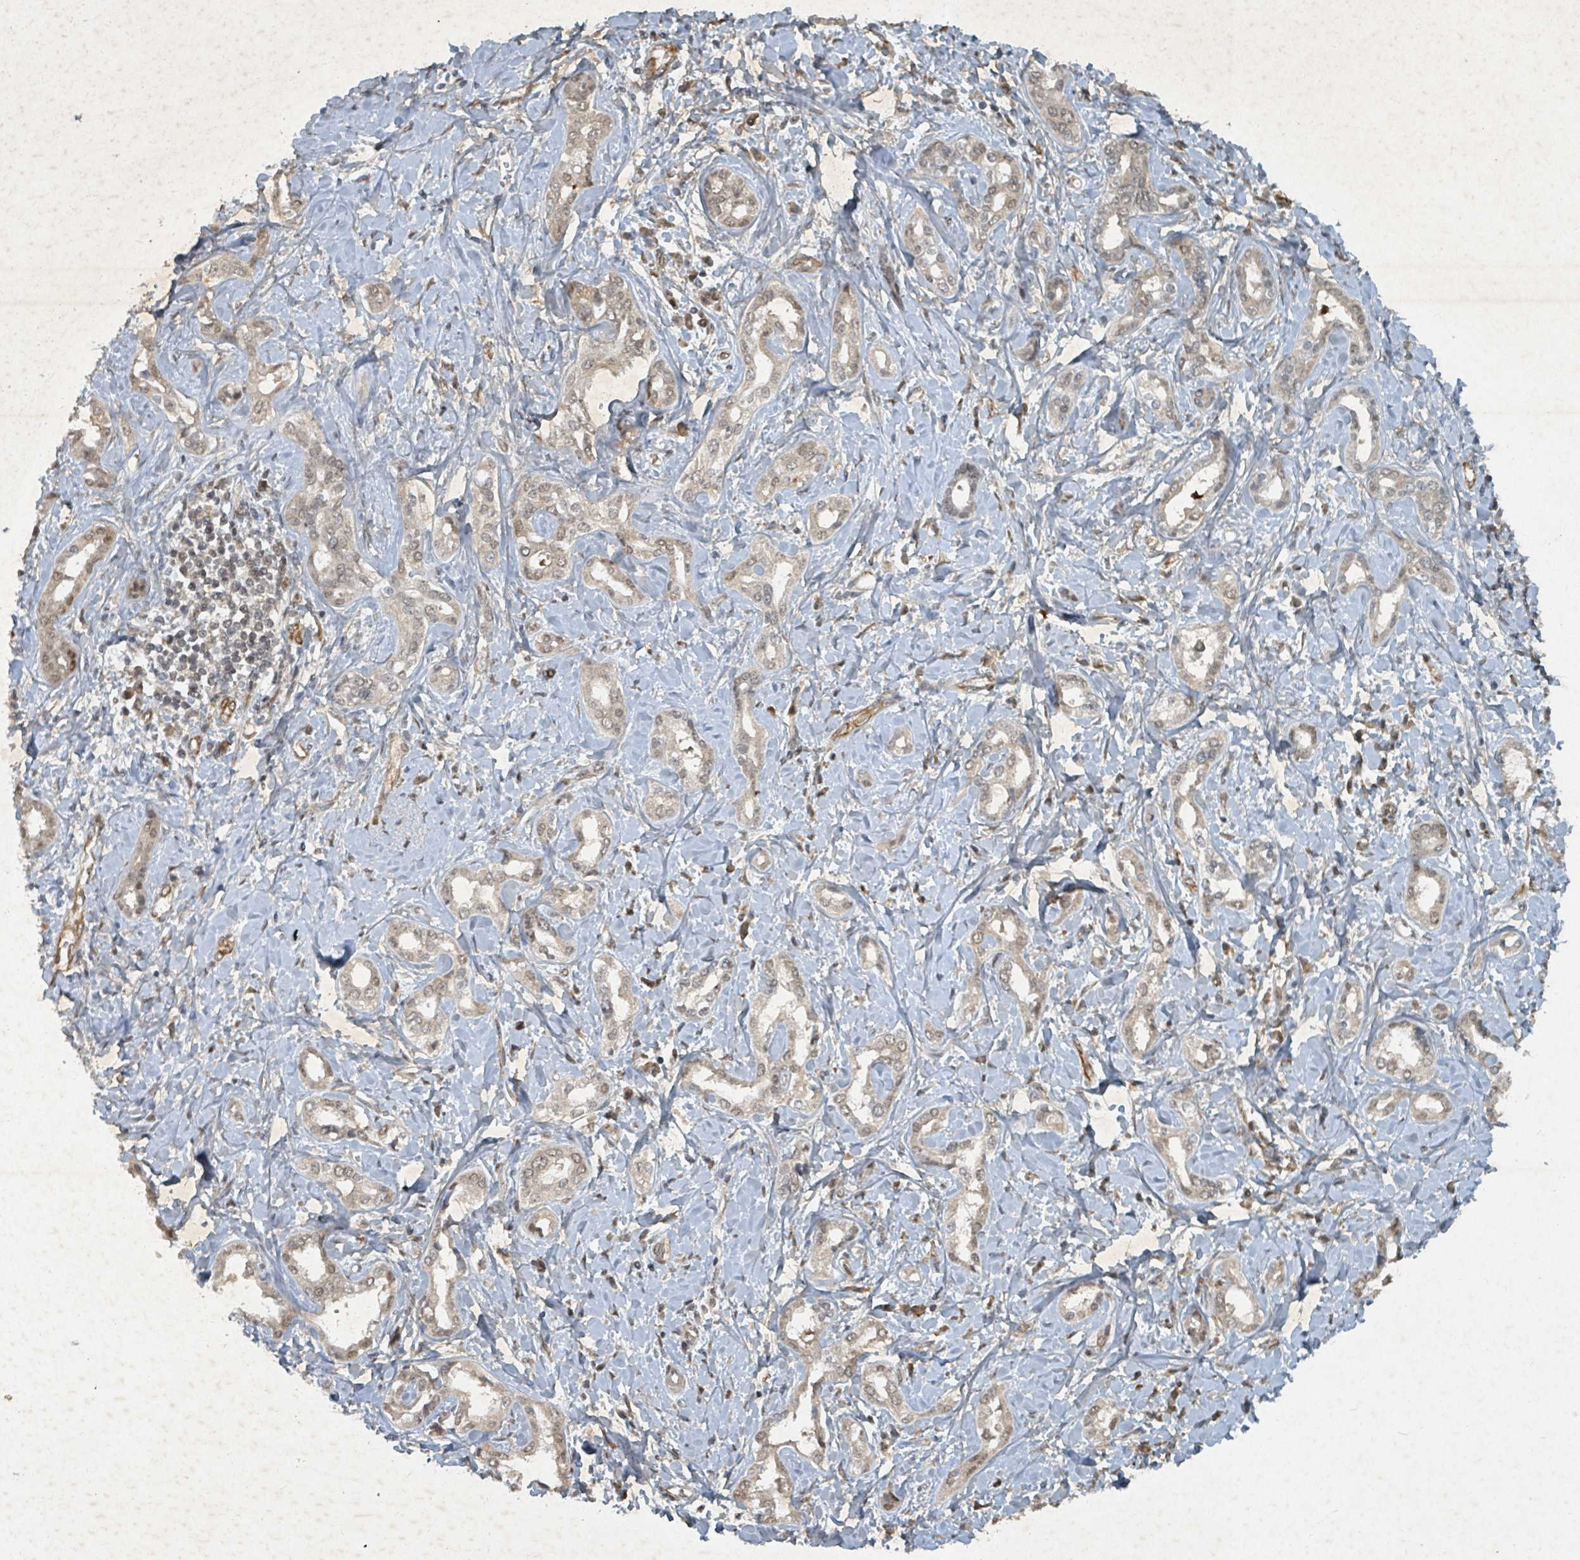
{"staining": {"intensity": "weak", "quantity": "25%-75%", "location": "nuclear"}, "tissue": "liver cancer", "cell_type": "Tumor cells", "image_type": "cancer", "snomed": [{"axis": "morphology", "description": "Cholangiocarcinoma"}, {"axis": "topography", "description": "Liver"}], "caption": "This photomicrograph demonstrates immunohistochemistry (IHC) staining of human liver cholangiocarcinoma, with low weak nuclear expression in about 25%-75% of tumor cells.", "gene": "KDM4E", "patient": {"sex": "female", "age": 77}}